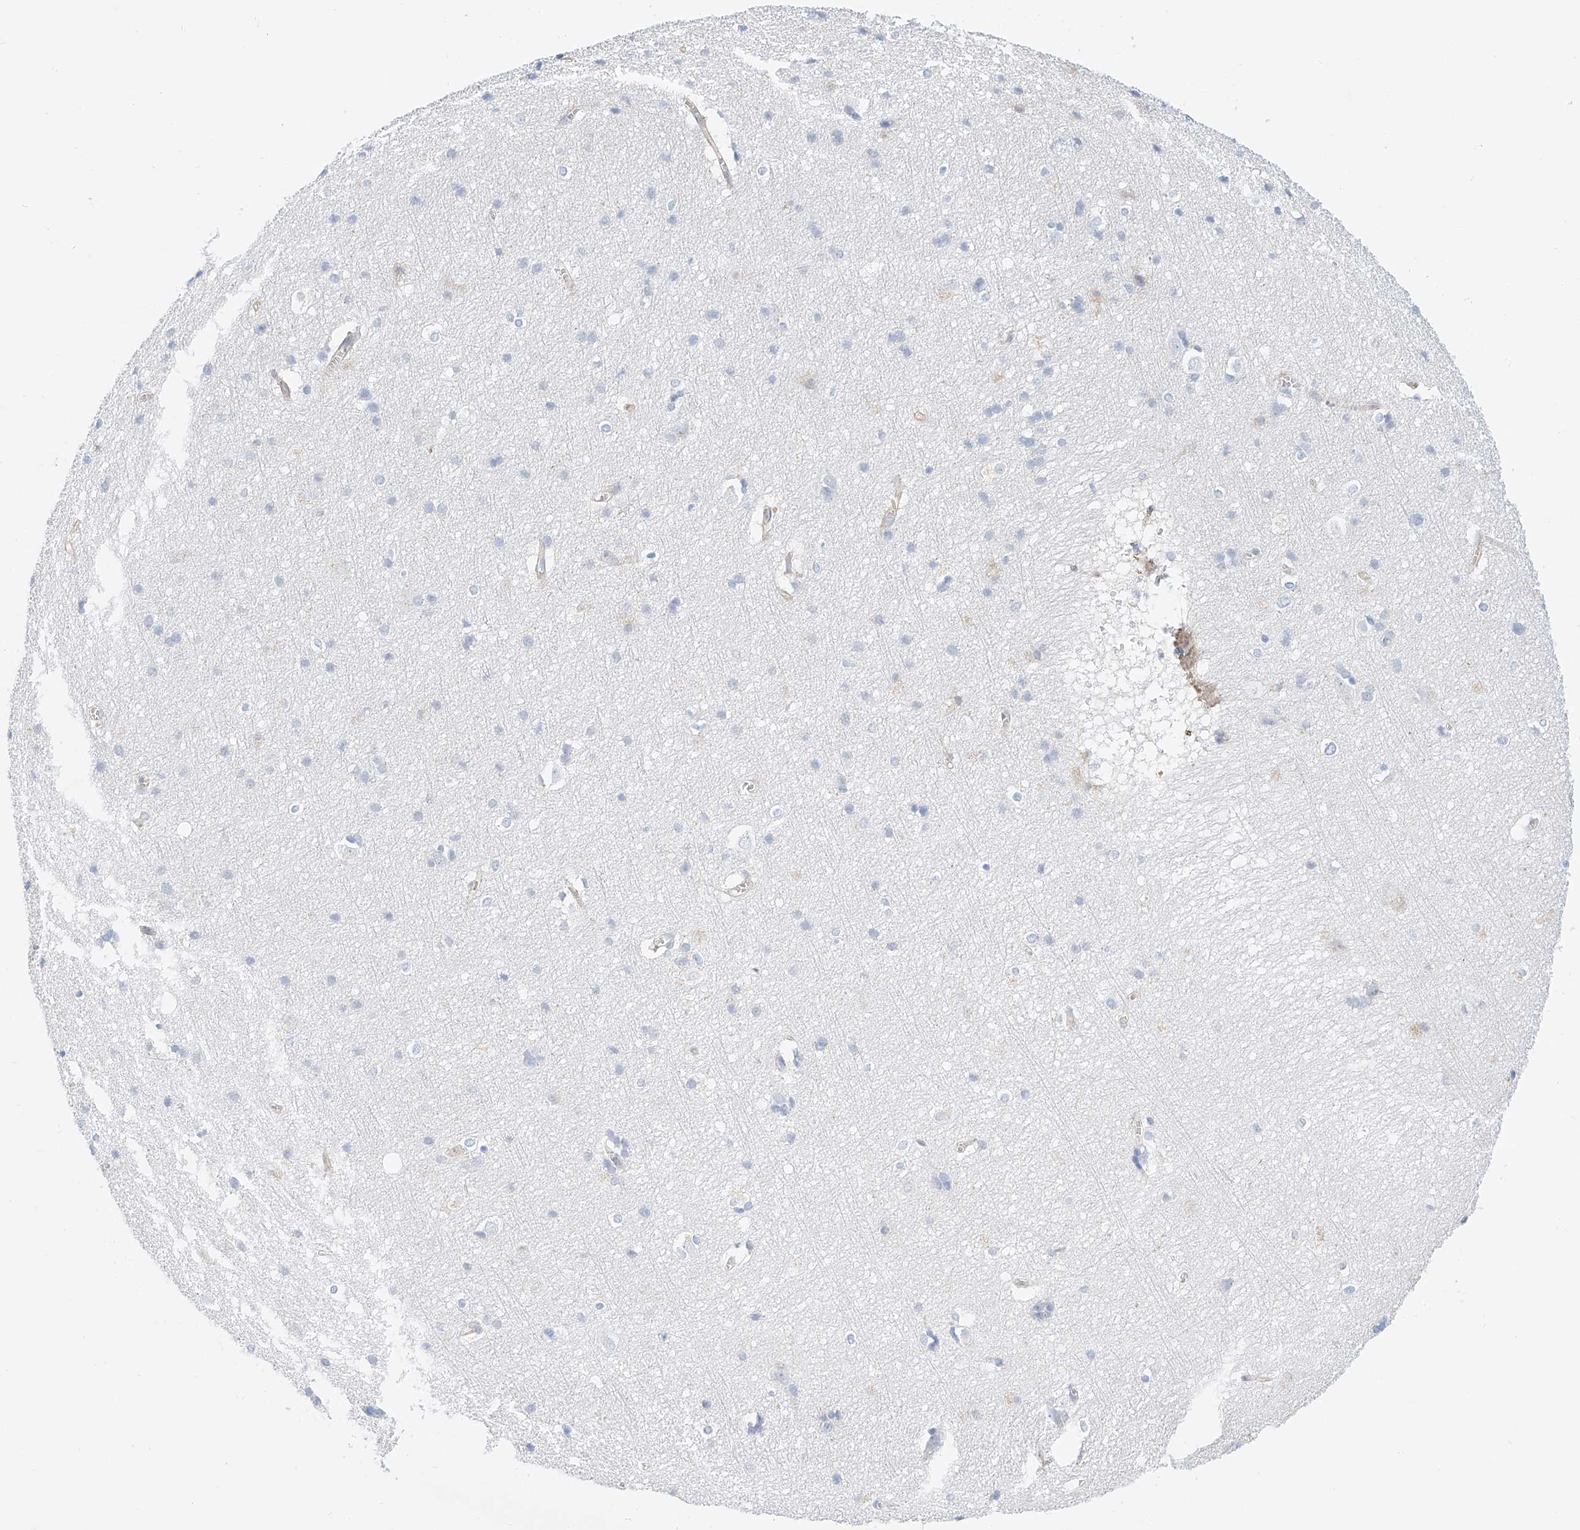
{"staining": {"intensity": "weak", "quantity": "<25%", "location": "cytoplasmic/membranous"}, "tissue": "cerebral cortex", "cell_type": "Endothelial cells", "image_type": "normal", "snomed": [{"axis": "morphology", "description": "Normal tissue, NOS"}, {"axis": "topography", "description": "Cerebral cortex"}], "caption": "This is an immunohistochemistry (IHC) photomicrograph of unremarkable human cerebral cortex. There is no staining in endothelial cells.", "gene": "SBSPON", "patient": {"sex": "male", "age": 54}}